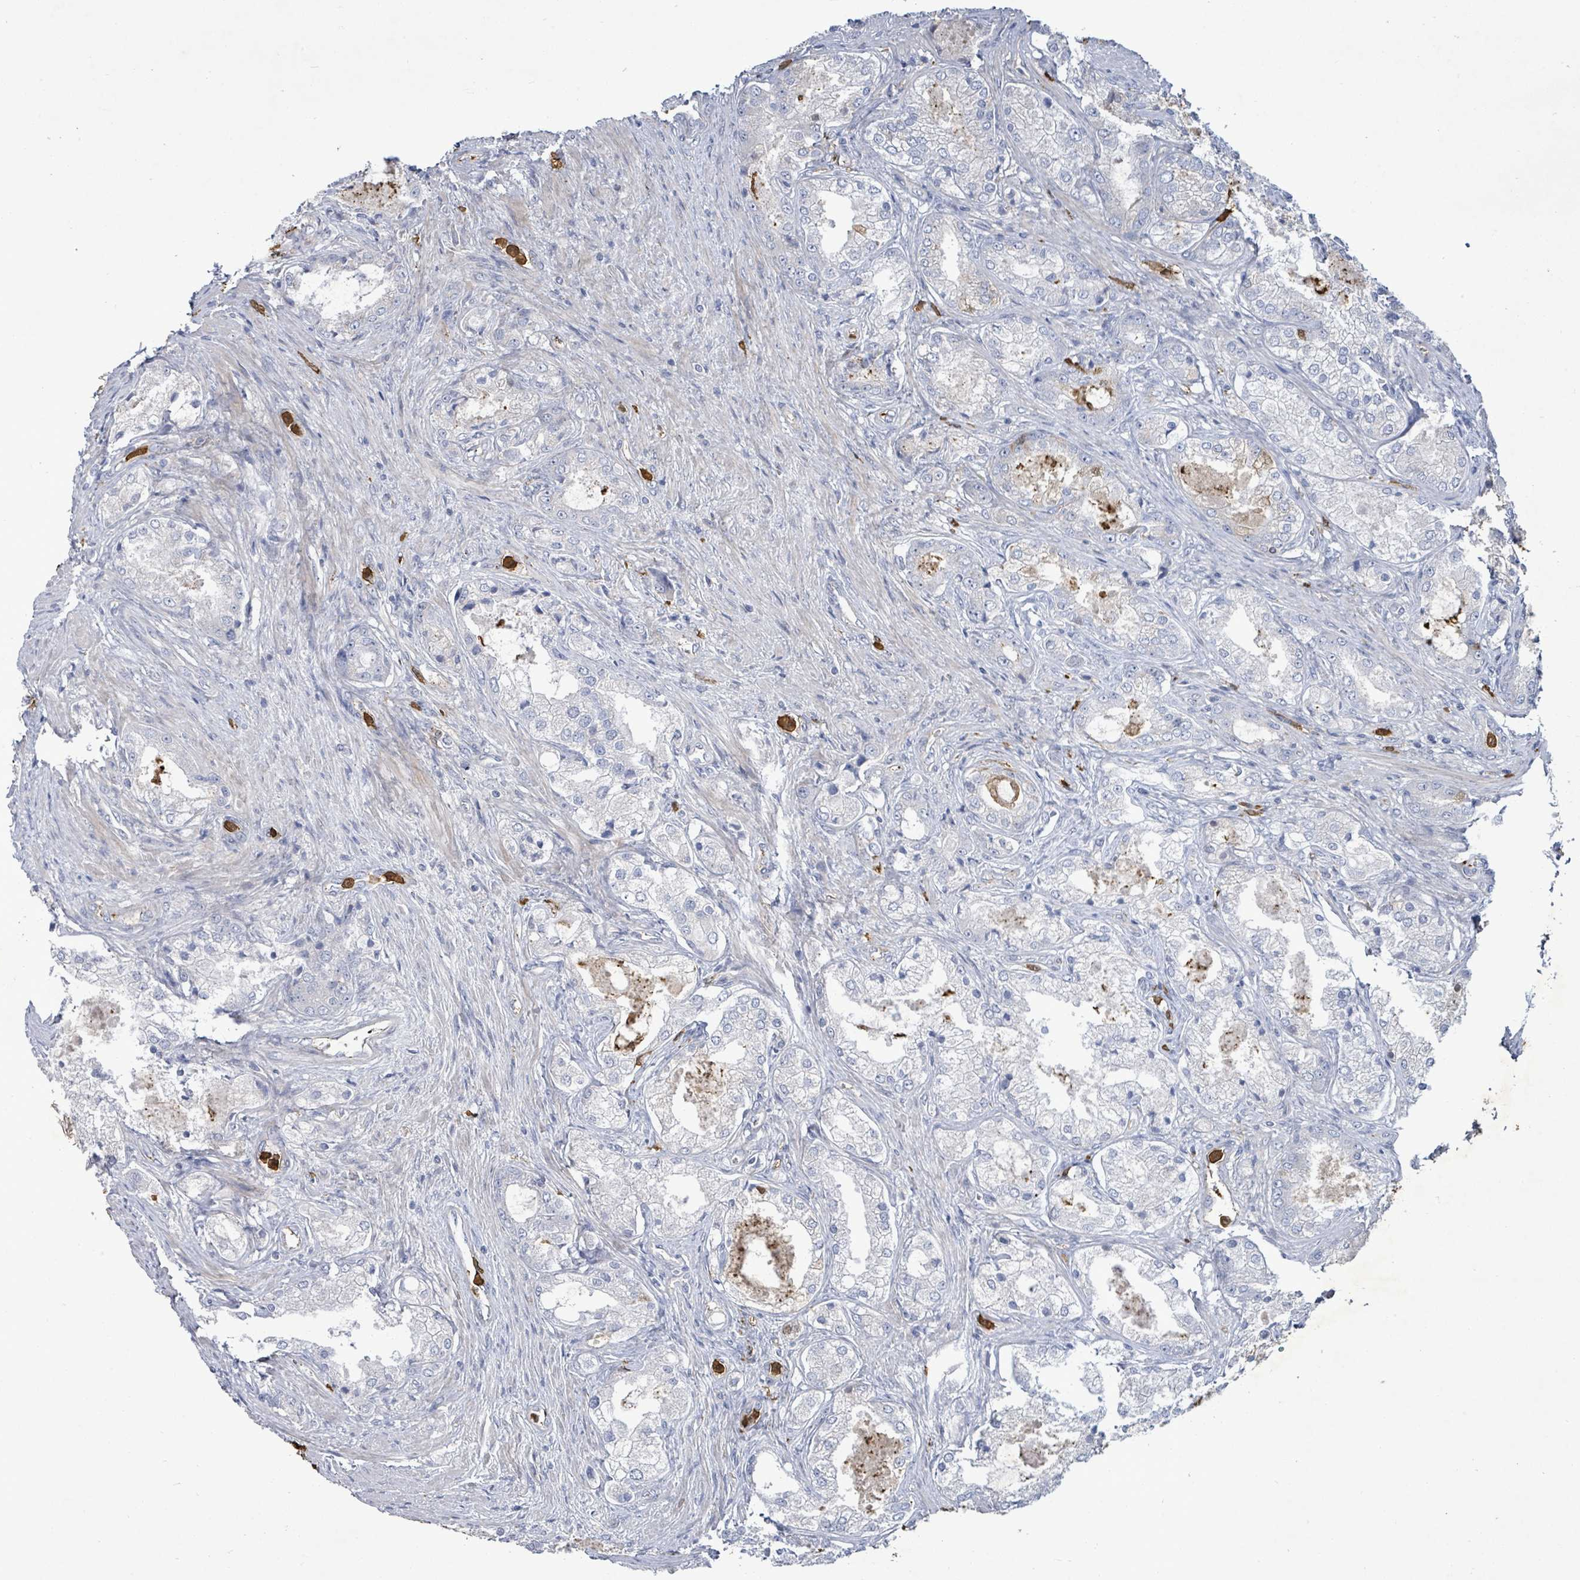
{"staining": {"intensity": "negative", "quantity": "none", "location": "none"}, "tissue": "prostate cancer", "cell_type": "Tumor cells", "image_type": "cancer", "snomed": [{"axis": "morphology", "description": "Adenocarcinoma, Low grade"}, {"axis": "topography", "description": "Prostate"}], "caption": "This is an immunohistochemistry micrograph of prostate adenocarcinoma (low-grade). There is no expression in tumor cells.", "gene": "FAM210A", "patient": {"sex": "male", "age": 68}}